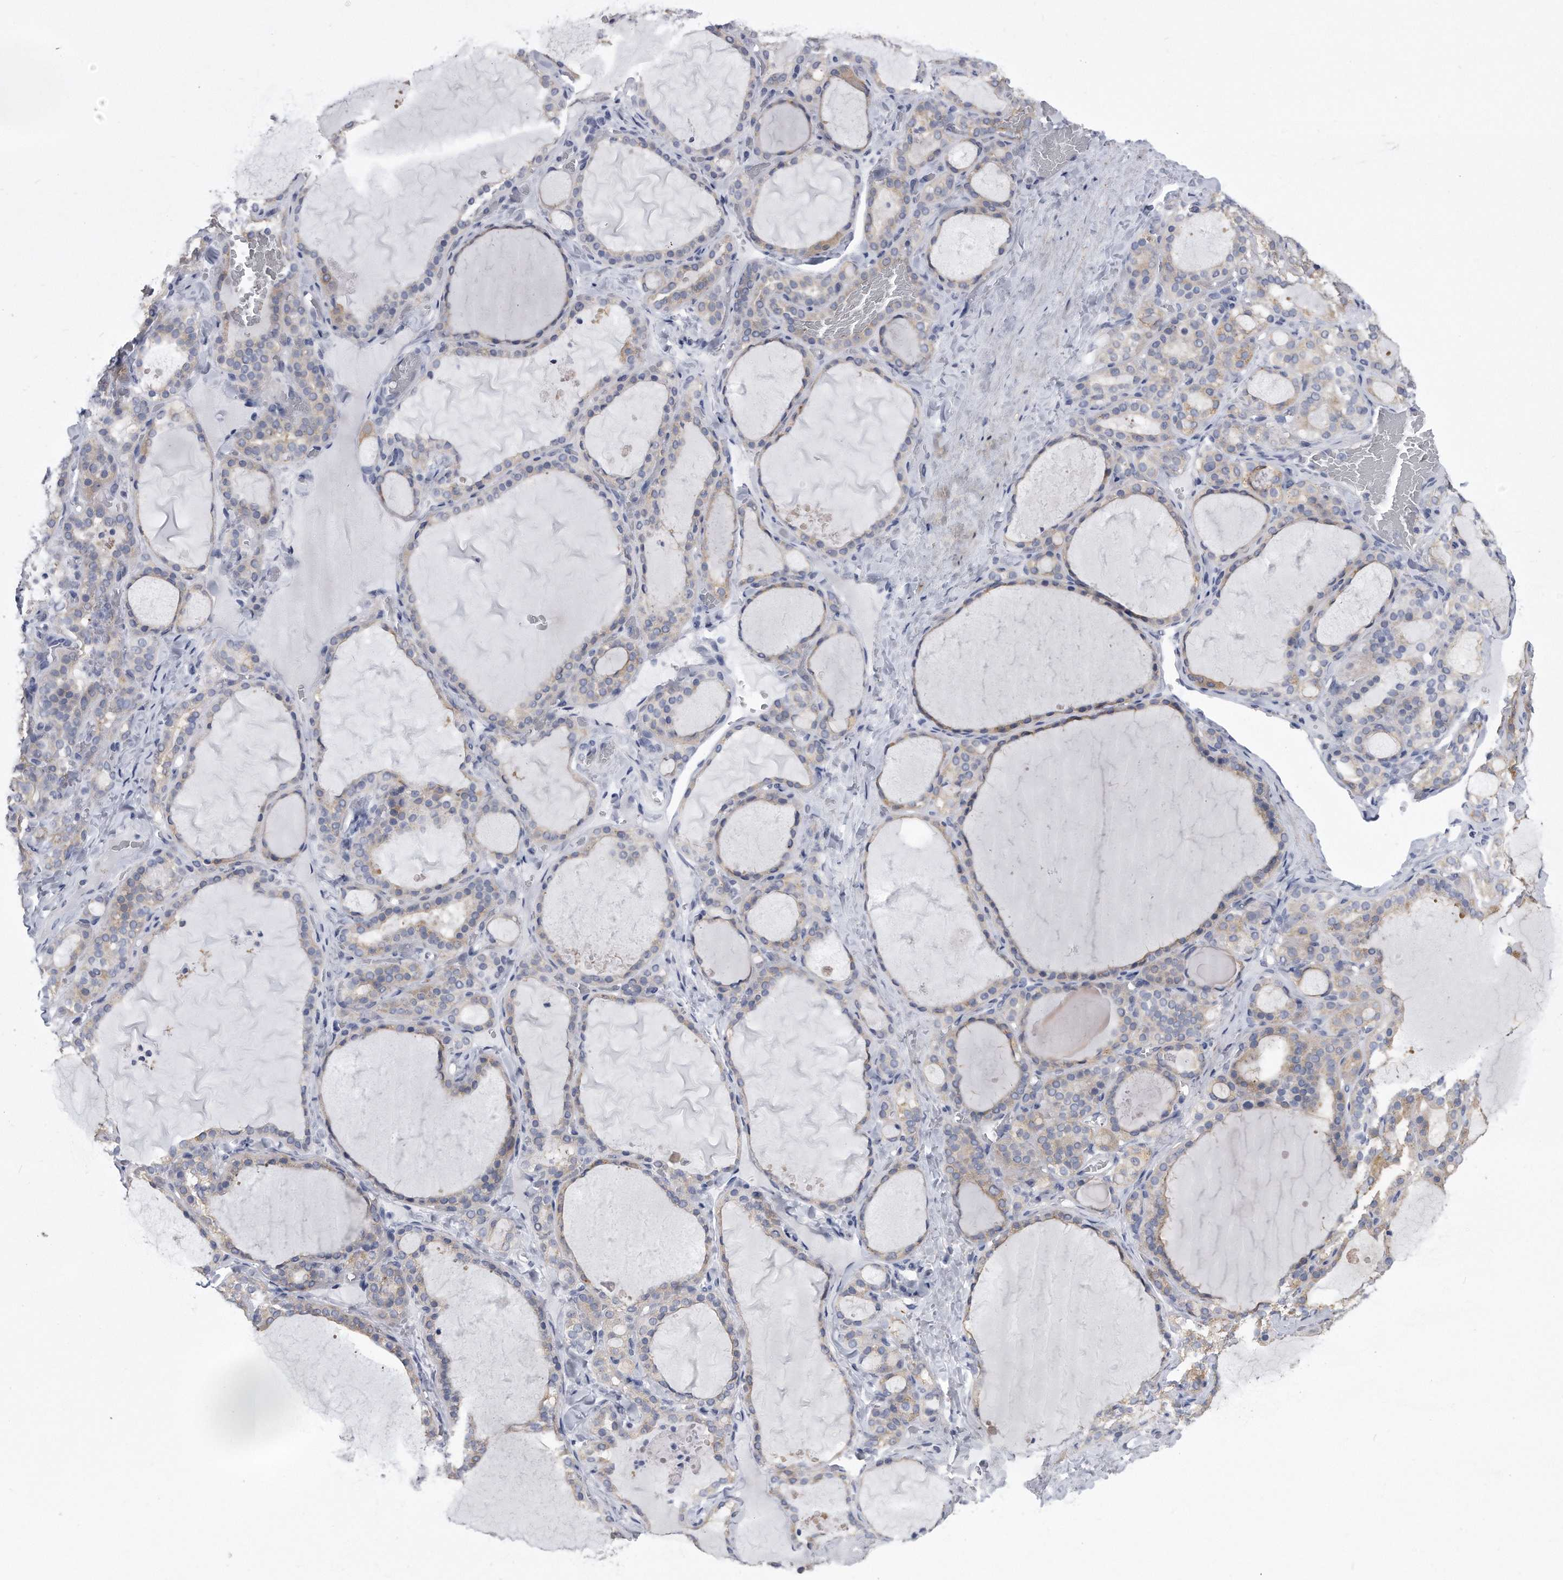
{"staining": {"intensity": "weak", "quantity": "25%-75%", "location": "cytoplasmic/membranous"}, "tissue": "thyroid gland", "cell_type": "Glandular cells", "image_type": "normal", "snomed": [{"axis": "morphology", "description": "Normal tissue, NOS"}, {"axis": "topography", "description": "Thyroid gland"}], "caption": "This is an image of immunohistochemistry staining of unremarkable thyroid gland, which shows weak positivity in the cytoplasmic/membranous of glandular cells.", "gene": "PYGB", "patient": {"sex": "female", "age": 22}}